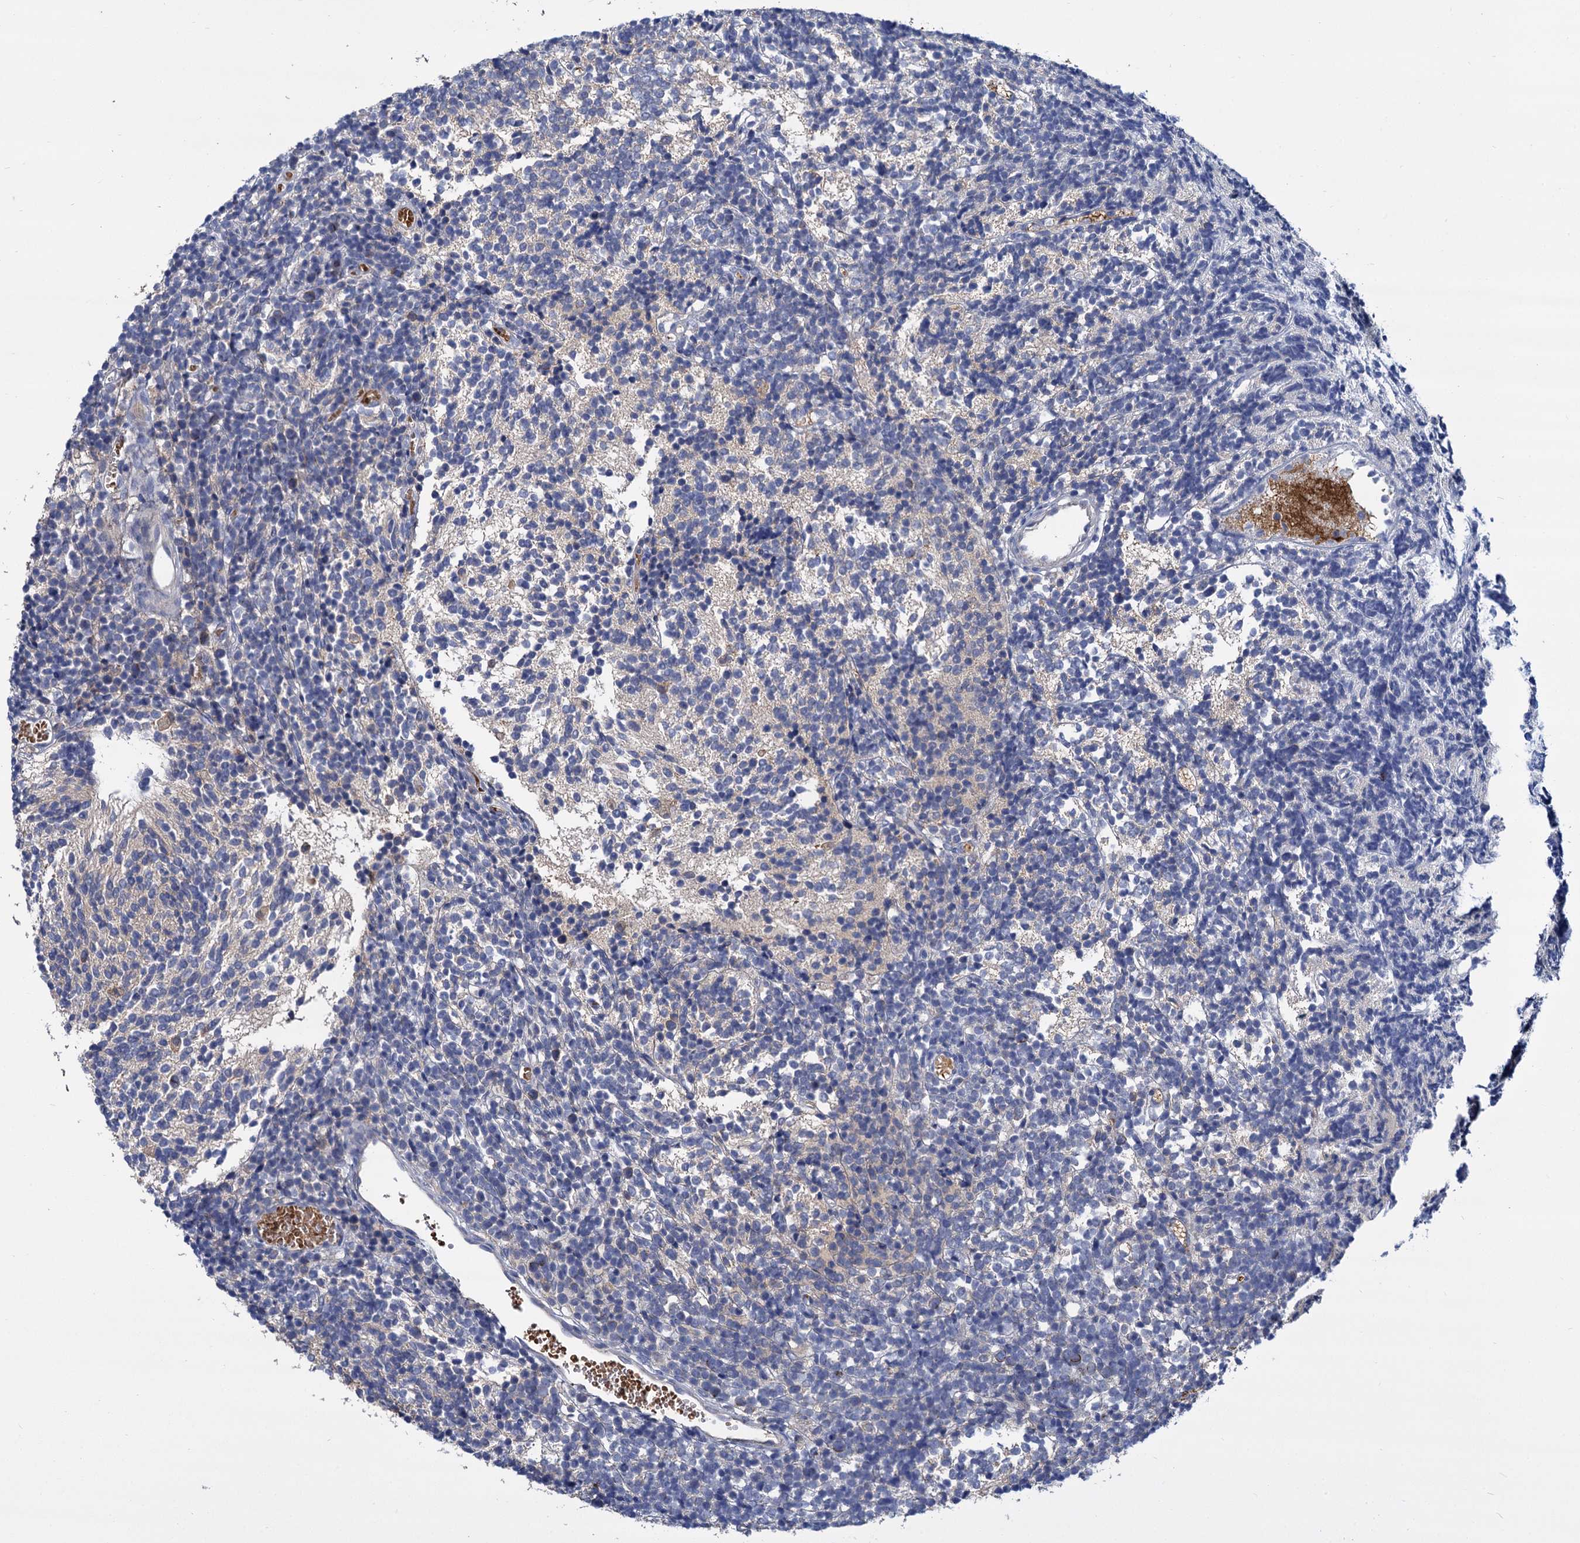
{"staining": {"intensity": "negative", "quantity": "none", "location": "none"}, "tissue": "glioma", "cell_type": "Tumor cells", "image_type": "cancer", "snomed": [{"axis": "morphology", "description": "Glioma, malignant, Low grade"}, {"axis": "topography", "description": "Brain"}], "caption": "A micrograph of human glioma is negative for staining in tumor cells.", "gene": "GCLC", "patient": {"sex": "female", "age": 1}}